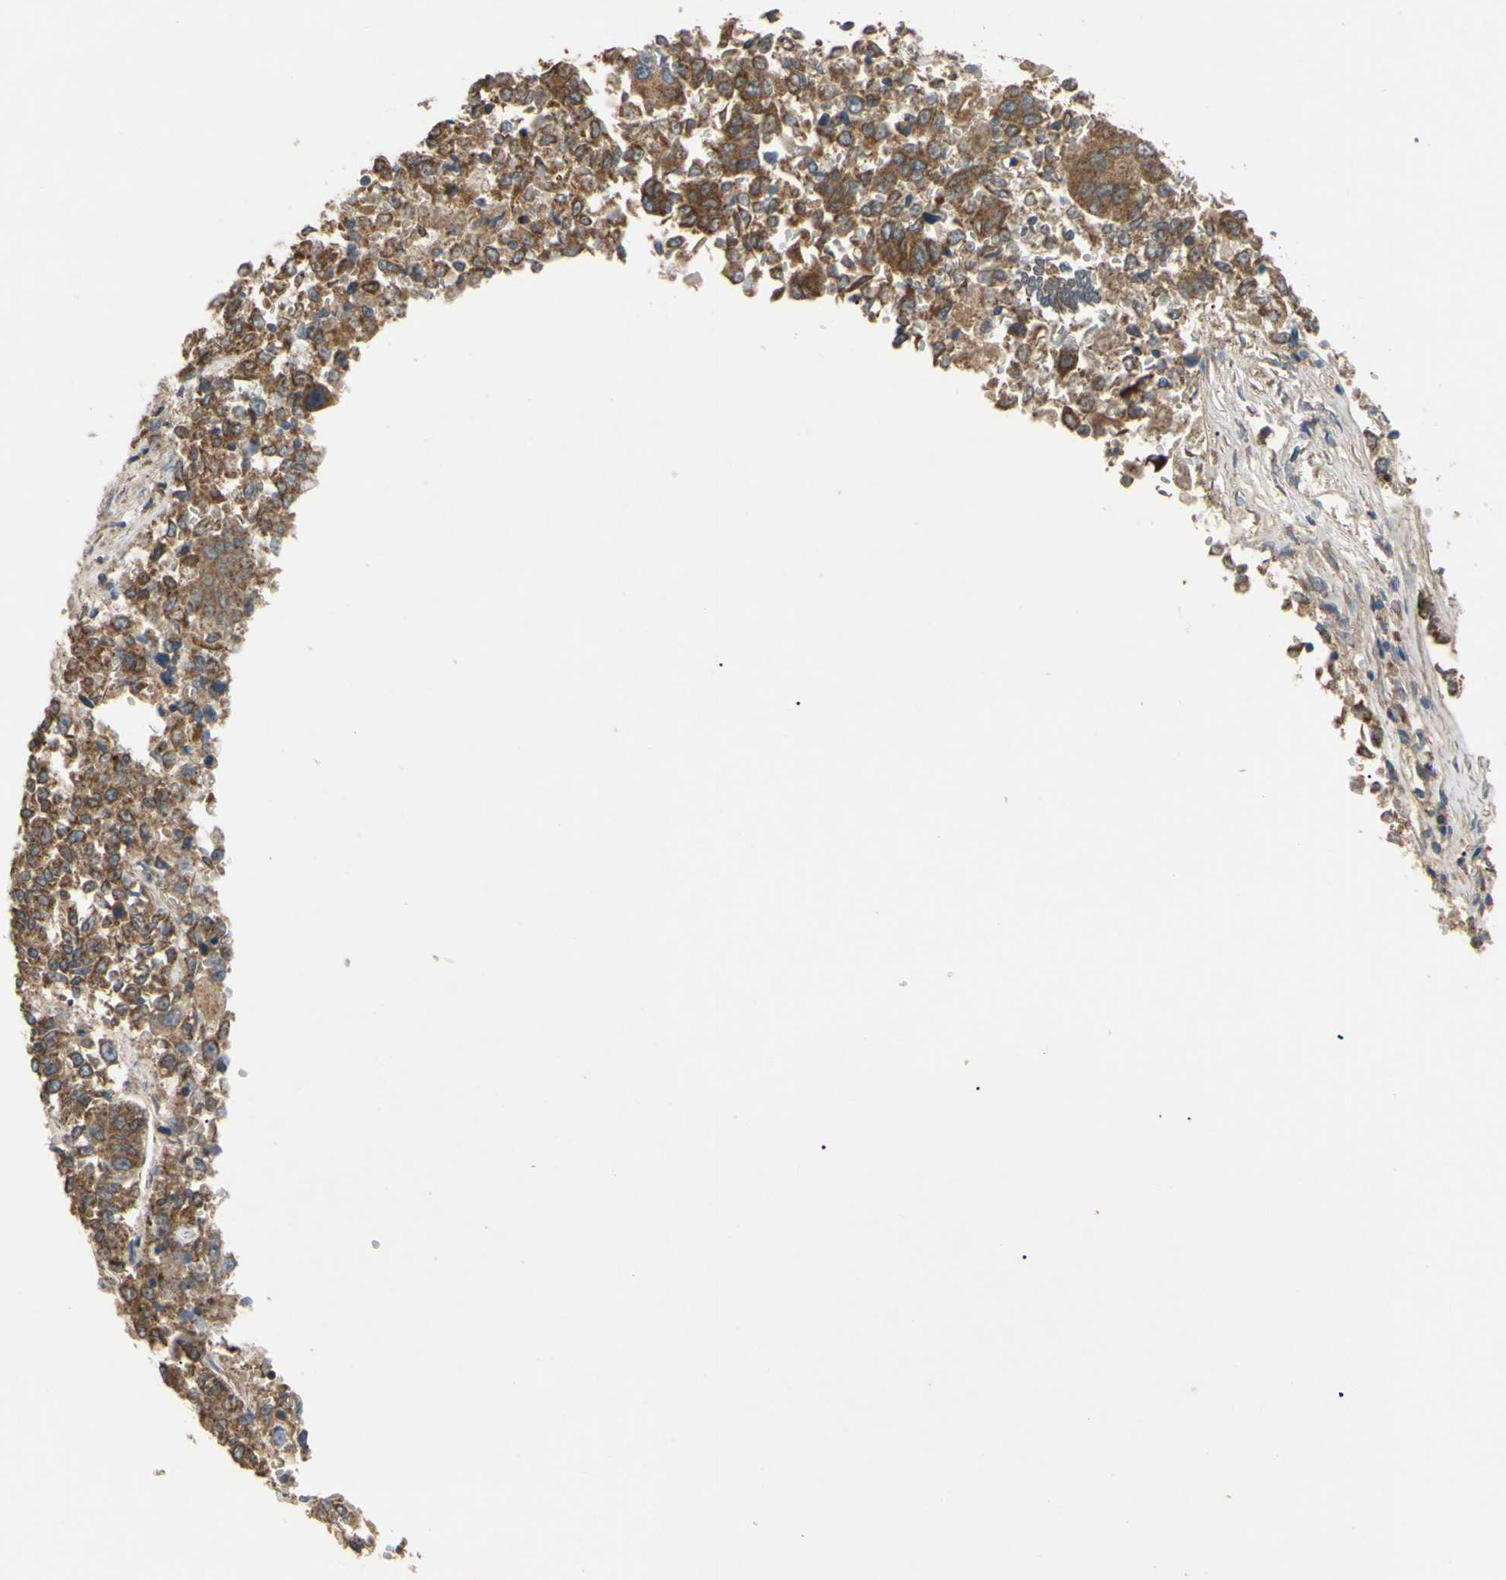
{"staining": {"intensity": "moderate", "quantity": ">75%", "location": "cytoplasmic/membranous"}, "tissue": "lung cancer", "cell_type": "Tumor cells", "image_type": "cancer", "snomed": [{"axis": "morphology", "description": "Adenocarcinoma, NOS"}, {"axis": "topography", "description": "Lung"}], "caption": "Immunohistochemical staining of lung cancer (adenocarcinoma) reveals medium levels of moderate cytoplasmic/membranous protein positivity in approximately >75% of tumor cells.", "gene": "CD164", "patient": {"sex": "male", "age": 84}}